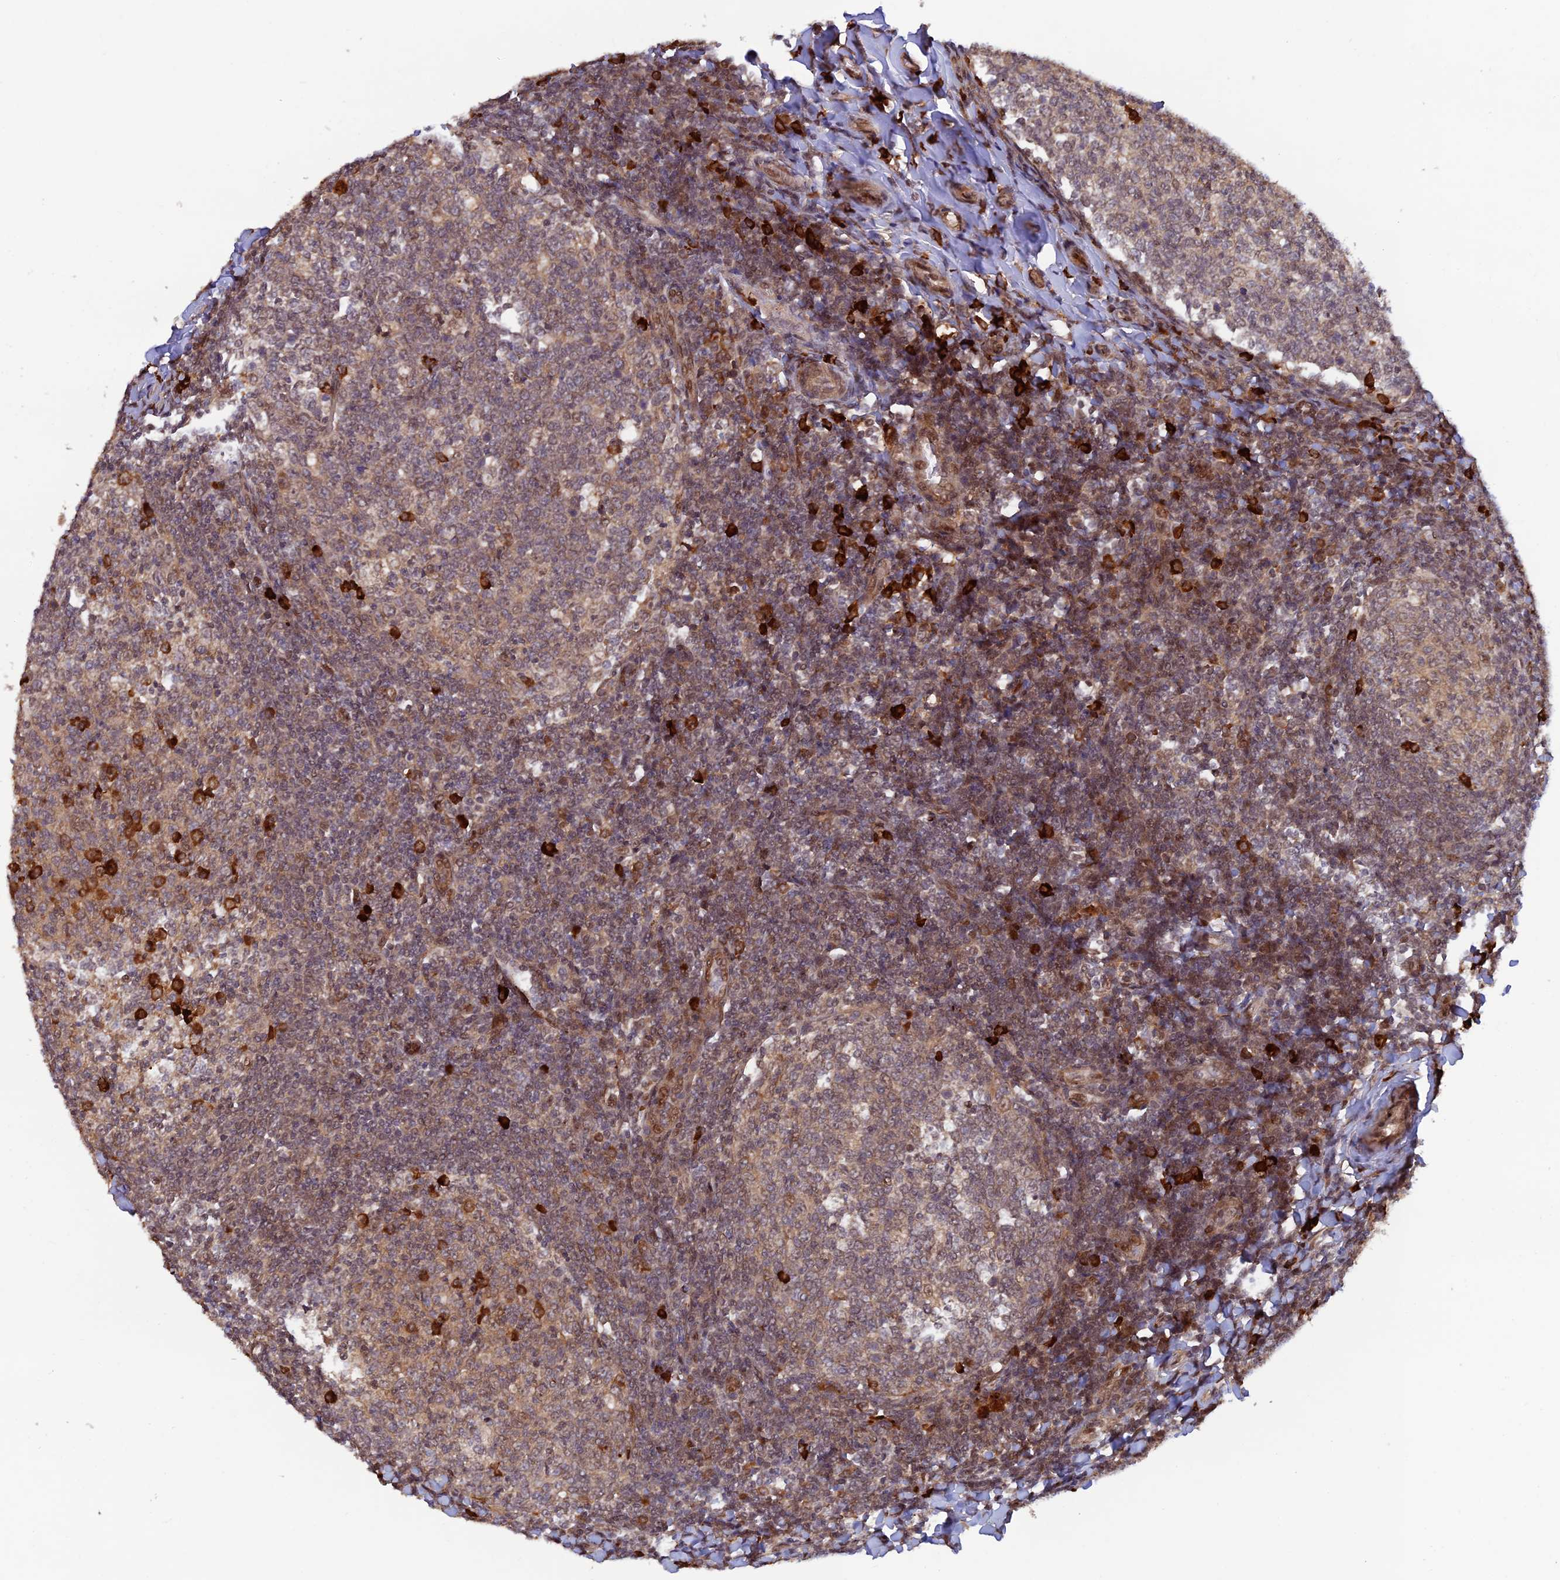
{"staining": {"intensity": "moderate", "quantity": ">75%", "location": "nuclear"}, "tissue": "tonsil", "cell_type": "Germinal center cells", "image_type": "normal", "snomed": [{"axis": "morphology", "description": "Normal tissue, NOS"}, {"axis": "topography", "description": "Tonsil"}], "caption": "Immunohistochemistry (IHC) (DAB) staining of benign human tonsil displays moderate nuclear protein expression in about >75% of germinal center cells. (Stains: DAB in brown, nuclei in blue, Microscopy: brightfield microscopy at high magnification).", "gene": "ZNF565", "patient": {"sex": "female", "age": 19}}